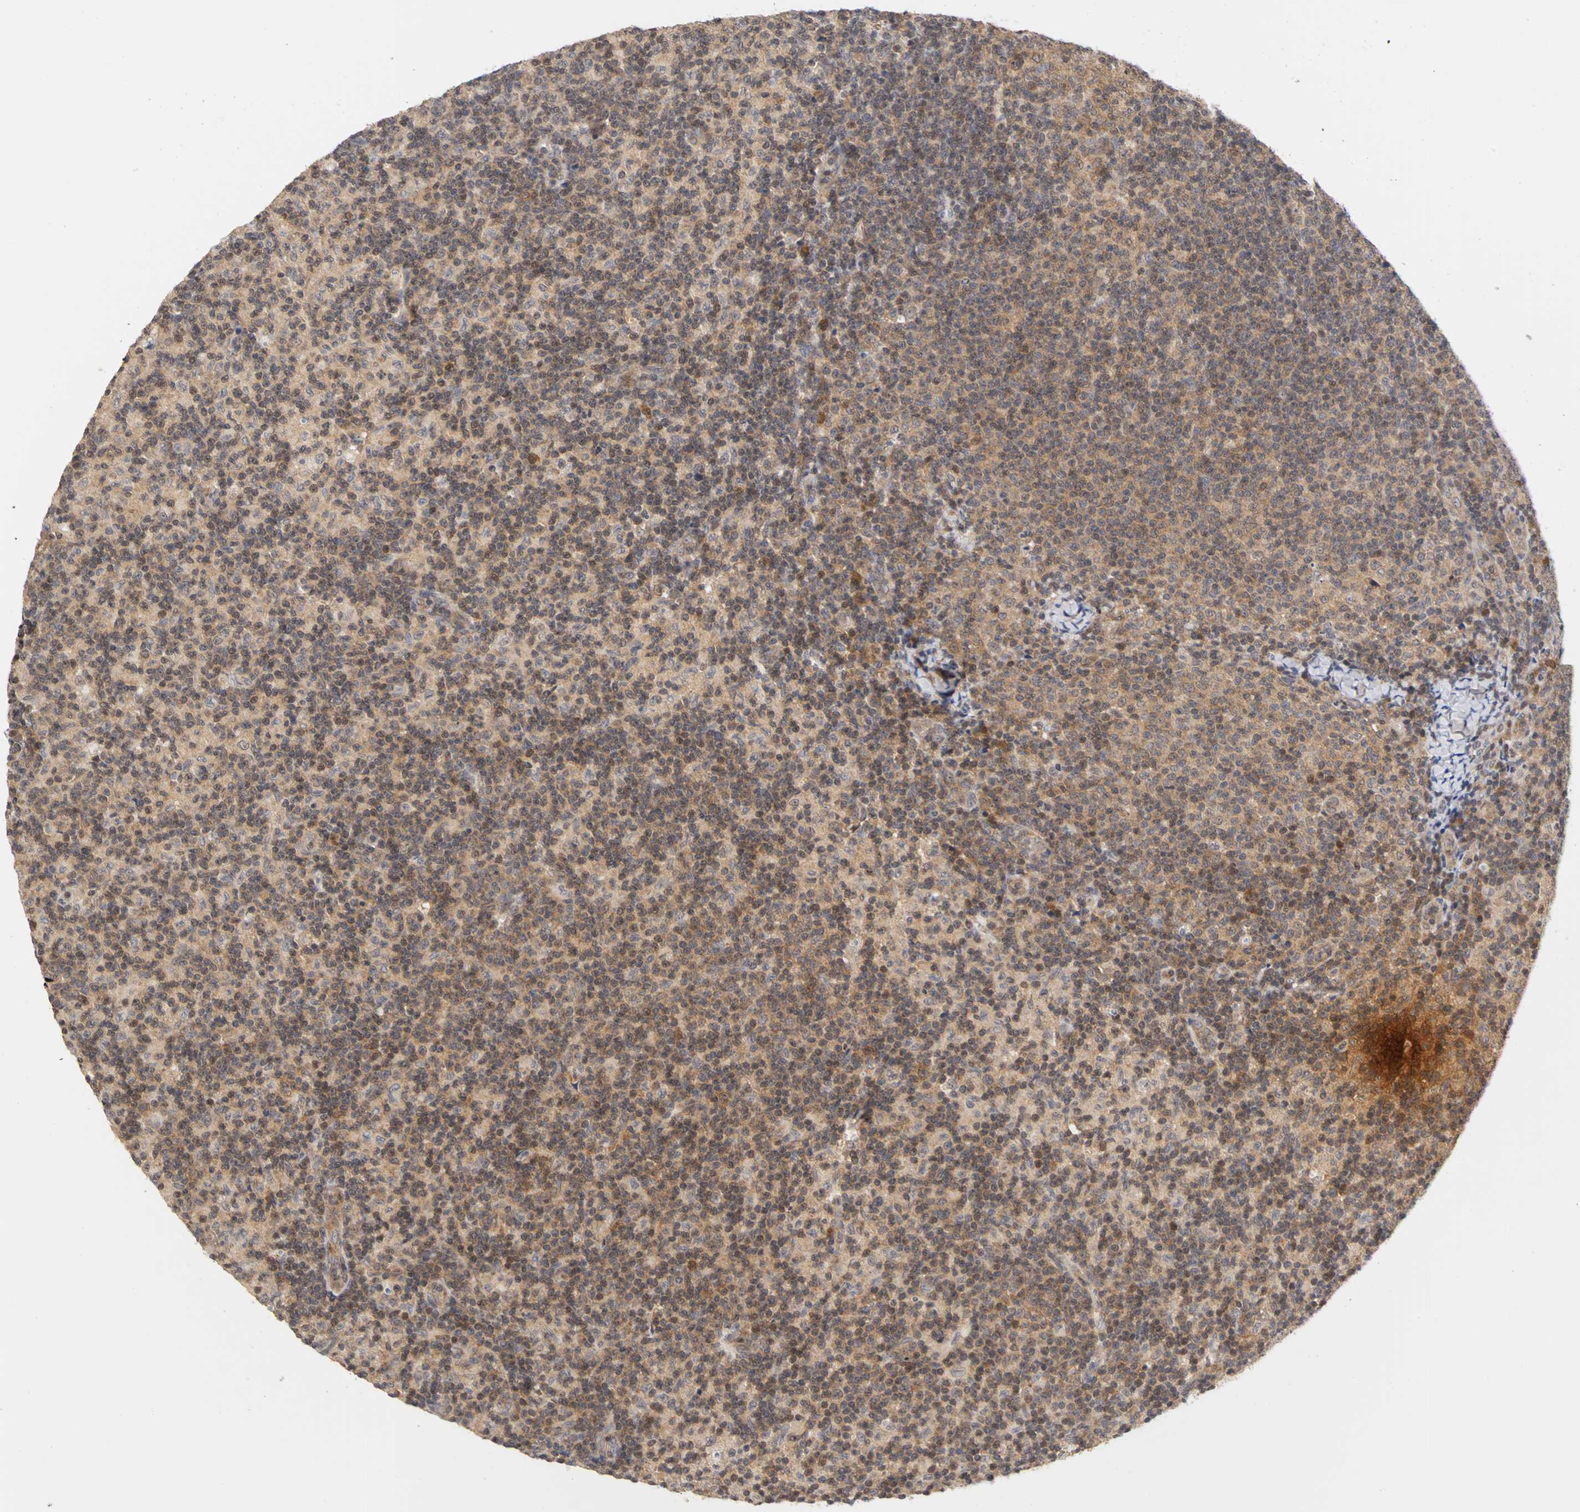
{"staining": {"intensity": "moderate", "quantity": ">75%", "location": "cytoplasmic/membranous,nuclear"}, "tissue": "lymph node", "cell_type": "Germinal center cells", "image_type": "normal", "snomed": [{"axis": "morphology", "description": "Normal tissue, NOS"}, {"axis": "morphology", "description": "Inflammation, NOS"}, {"axis": "topography", "description": "Lymph node"}], "caption": "Immunohistochemistry micrograph of unremarkable lymph node: lymph node stained using immunohistochemistry (IHC) demonstrates medium levels of moderate protein expression localized specifically in the cytoplasmic/membranous,nuclear of germinal center cells, appearing as a cytoplasmic/membranous,nuclear brown color.", "gene": "UBE2M", "patient": {"sex": "male", "age": 55}}